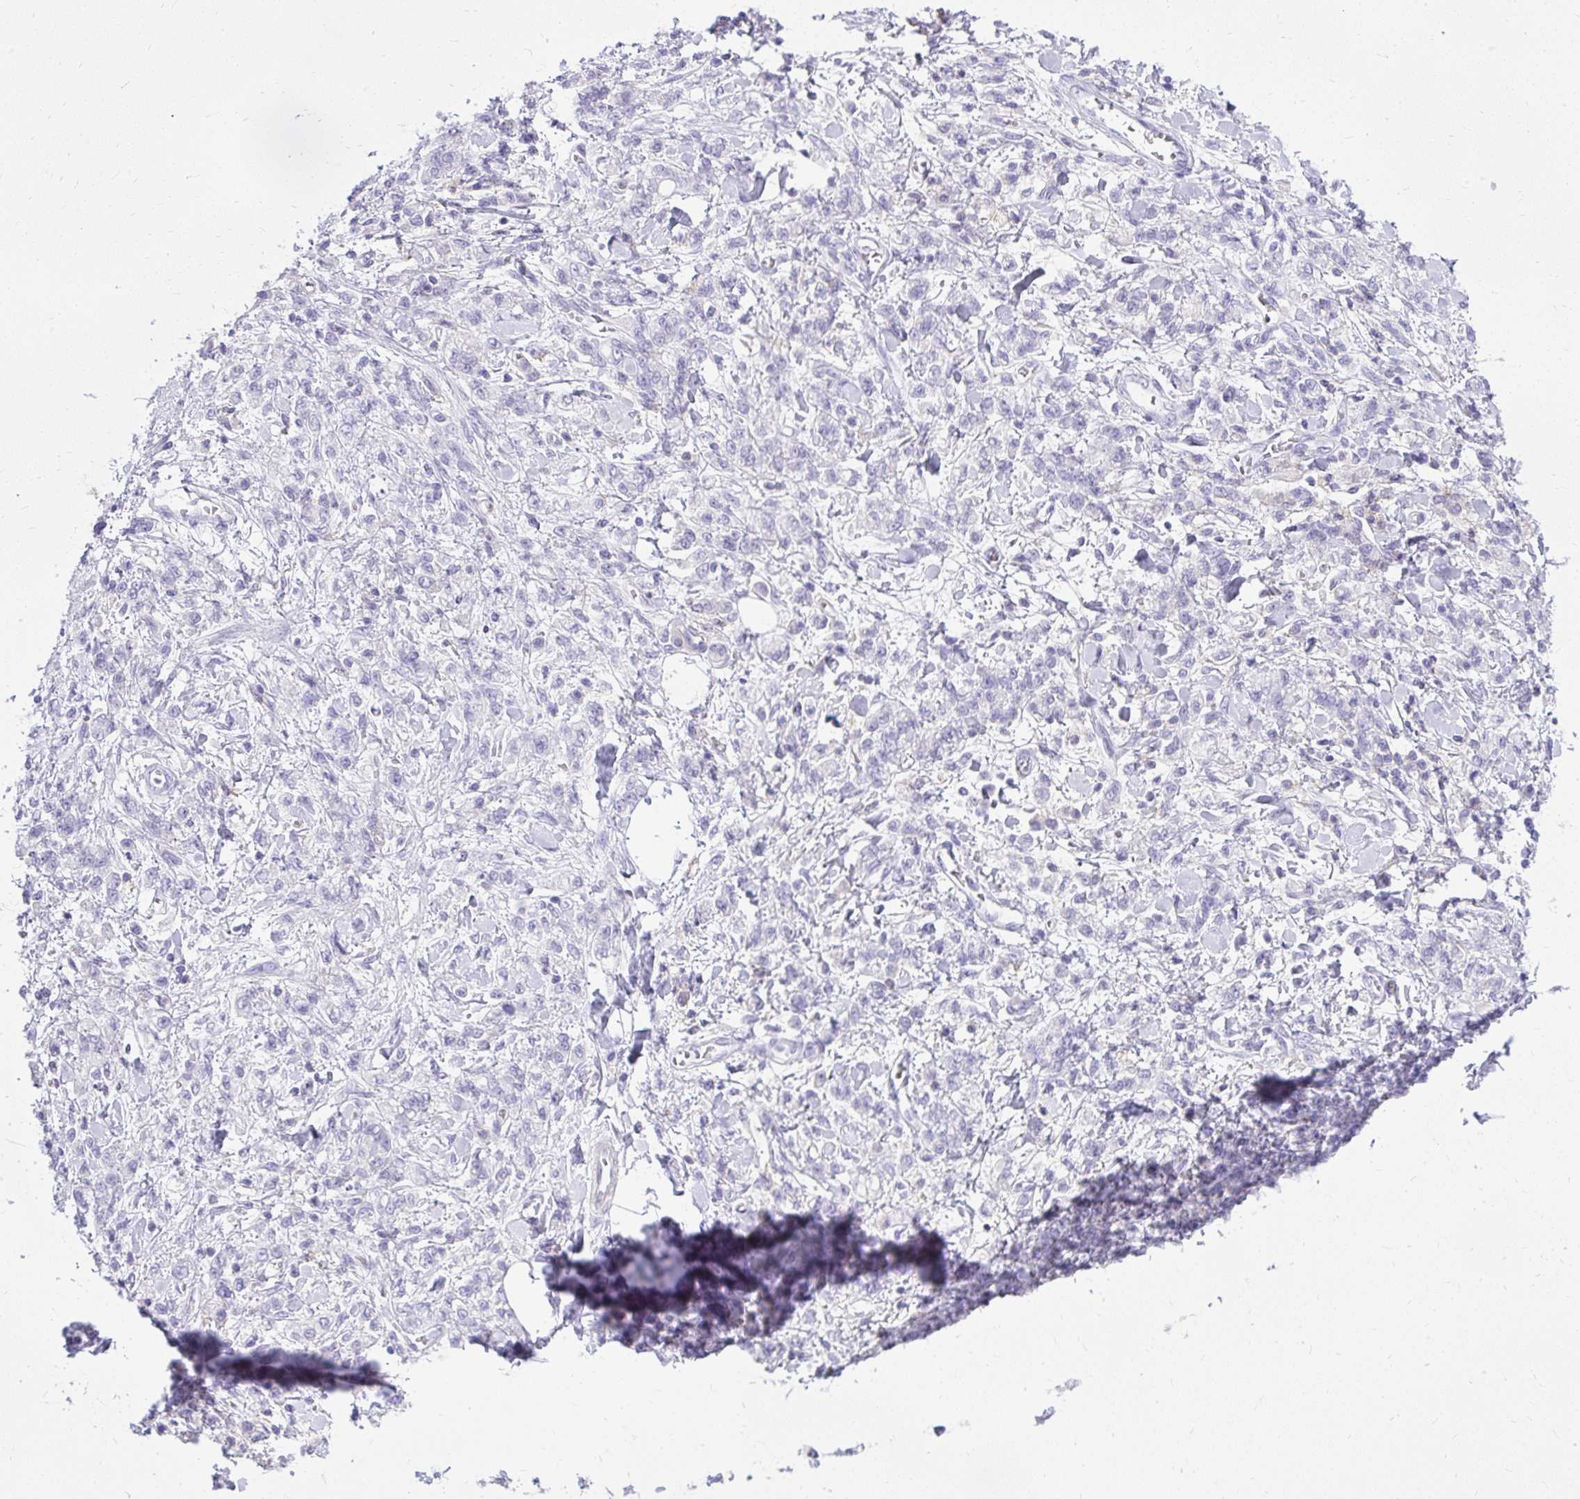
{"staining": {"intensity": "negative", "quantity": "none", "location": "none"}, "tissue": "stomach cancer", "cell_type": "Tumor cells", "image_type": "cancer", "snomed": [{"axis": "morphology", "description": "Adenocarcinoma, NOS"}, {"axis": "topography", "description": "Stomach"}], "caption": "Protein analysis of stomach cancer reveals no significant expression in tumor cells.", "gene": "GPRIN3", "patient": {"sex": "male", "age": 77}}